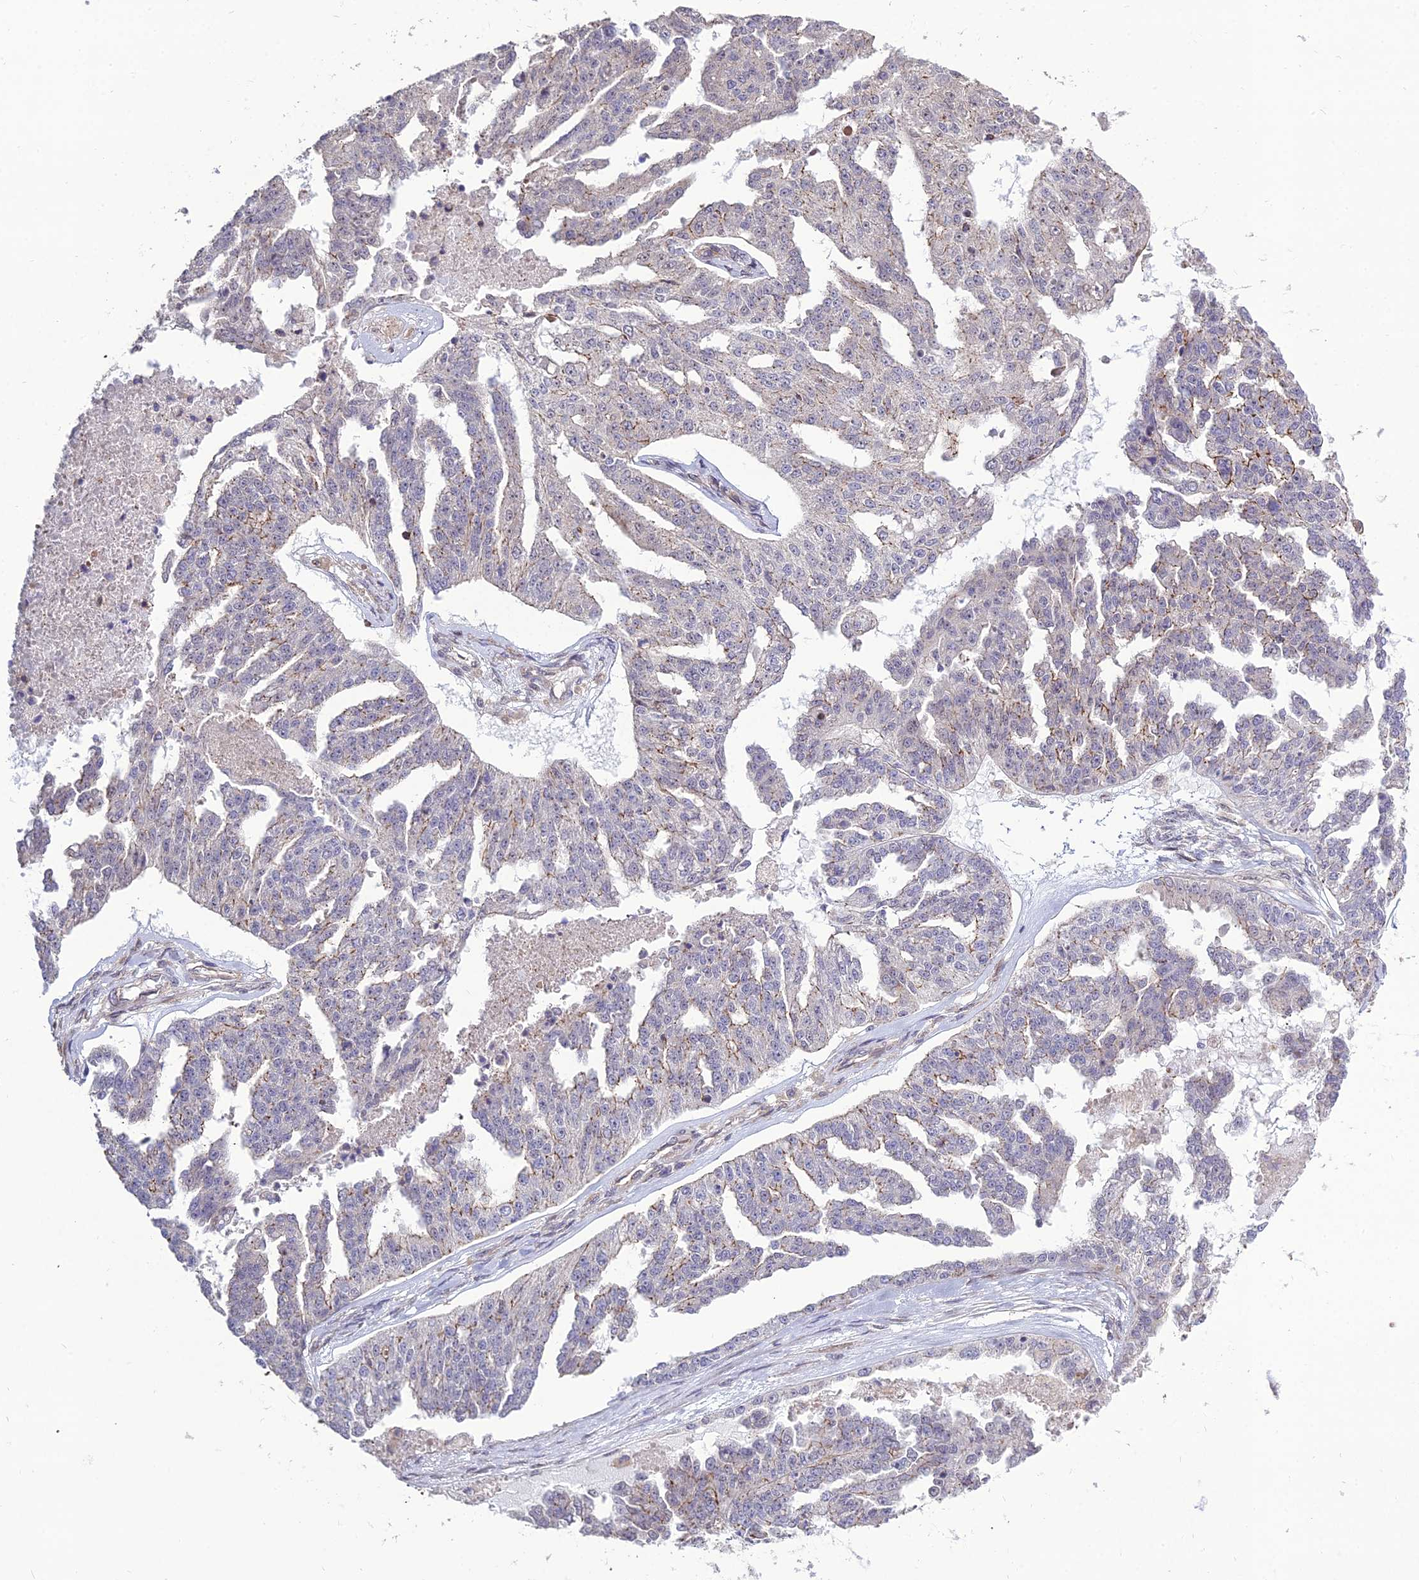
{"staining": {"intensity": "moderate", "quantity": "<25%", "location": "cytoplasmic/membranous"}, "tissue": "ovarian cancer", "cell_type": "Tumor cells", "image_type": "cancer", "snomed": [{"axis": "morphology", "description": "Cystadenocarcinoma, serous, NOS"}, {"axis": "topography", "description": "Ovary"}], "caption": "Immunohistochemical staining of human ovarian serous cystadenocarcinoma reveals low levels of moderate cytoplasmic/membranous protein expression in approximately <25% of tumor cells.", "gene": "TSPYL2", "patient": {"sex": "female", "age": 58}}